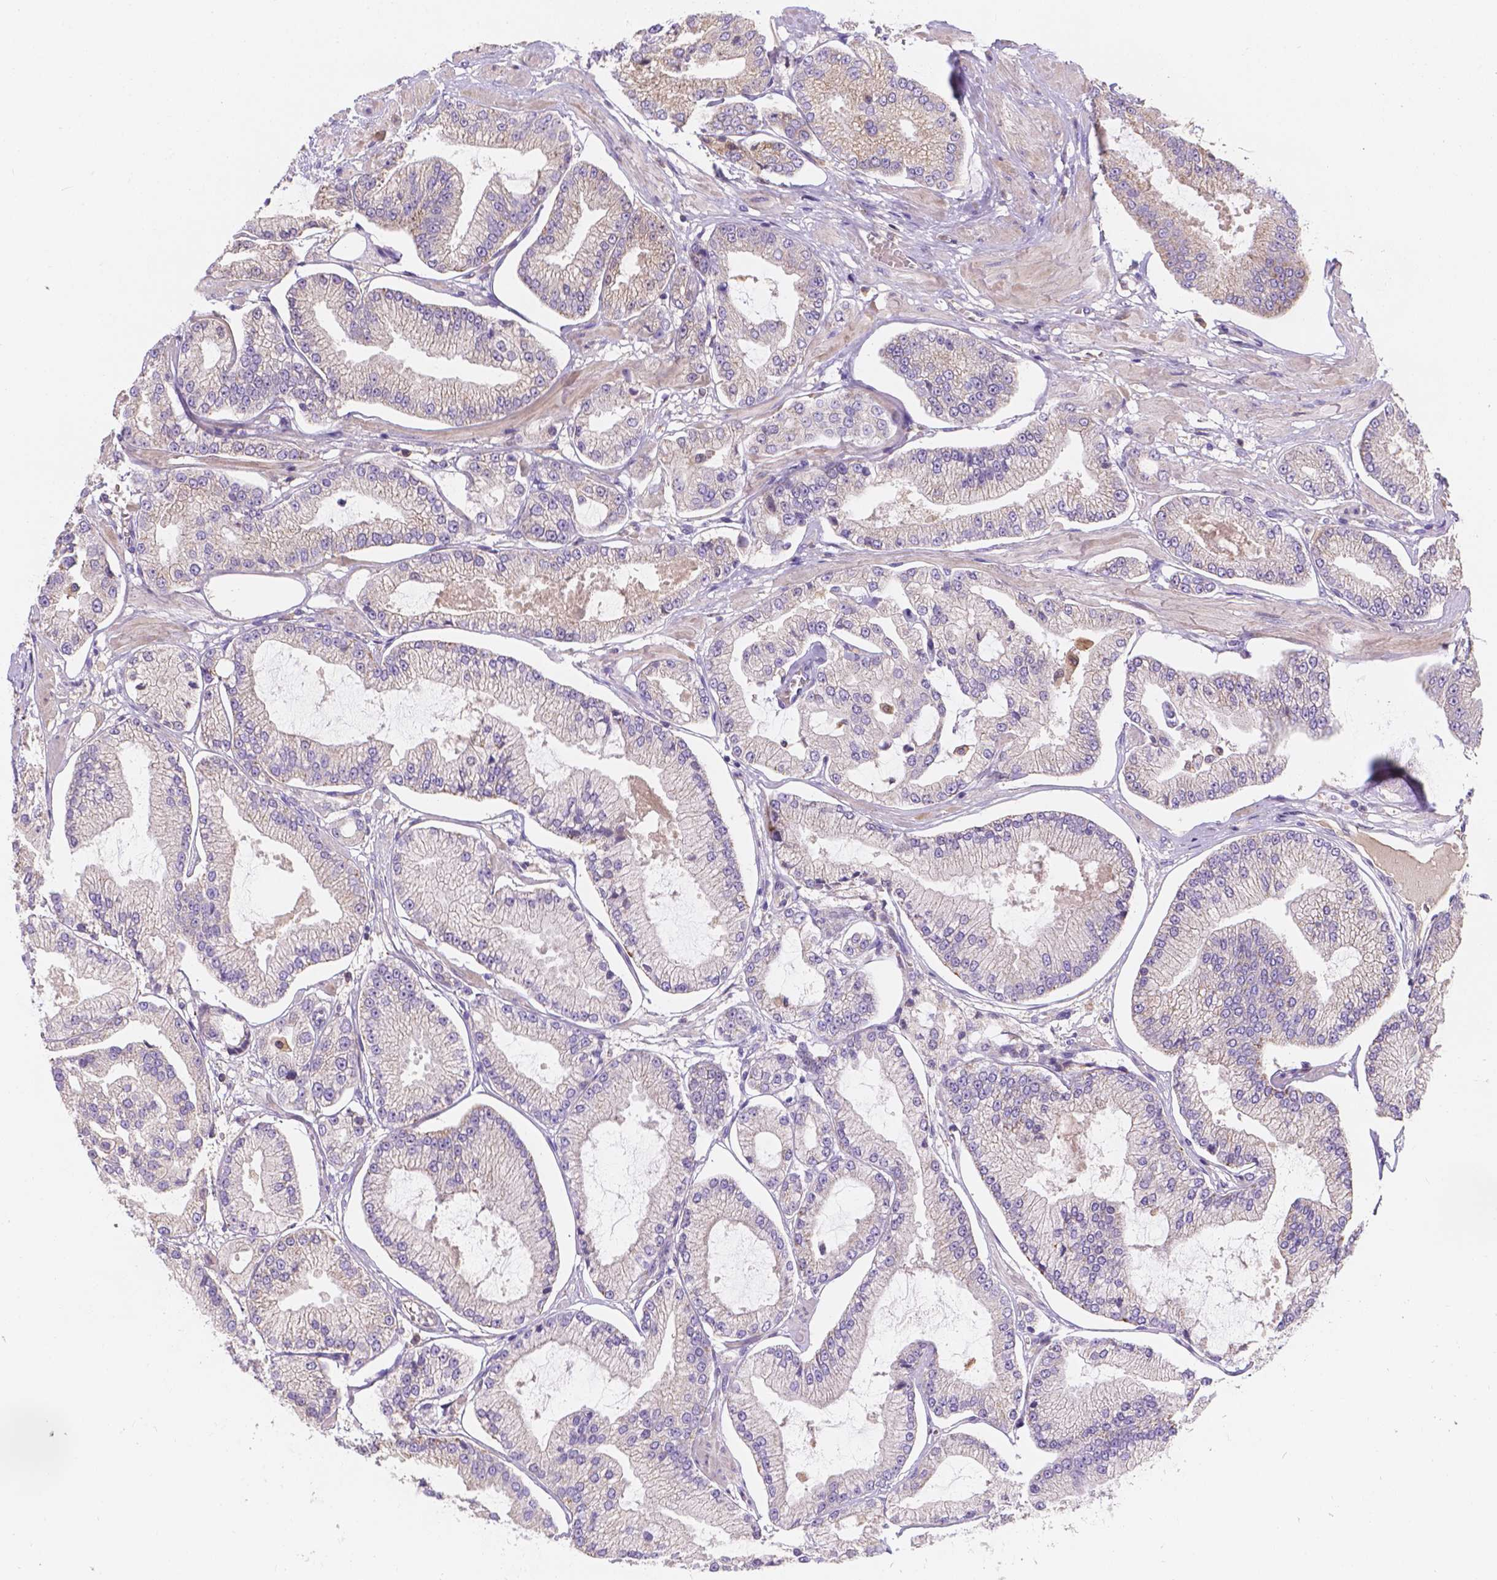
{"staining": {"intensity": "moderate", "quantity": "<25%", "location": "cytoplasmic/membranous"}, "tissue": "prostate cancer", "cell_type": "Tumor cells", "image_type": "cancer", "snomed": [{"axis": "morphology", "description": "Adenocarcinoma, Low grade"}, {"axis": "topography", "description": "Prostate"}], "caption": "High-magnification brightfield microscopy of low-grade adenocarcinoma (prostate) stained with DAB (brown) and counterstained with hematoxylin (blue). tumor cells exhibit moderate cytoplasmic/membranous staining is identified in approximately<25% of cells. Nuclei are stained in blue.", "gene": "CDK10", "patient": {"sex": "male", "age": 55}}